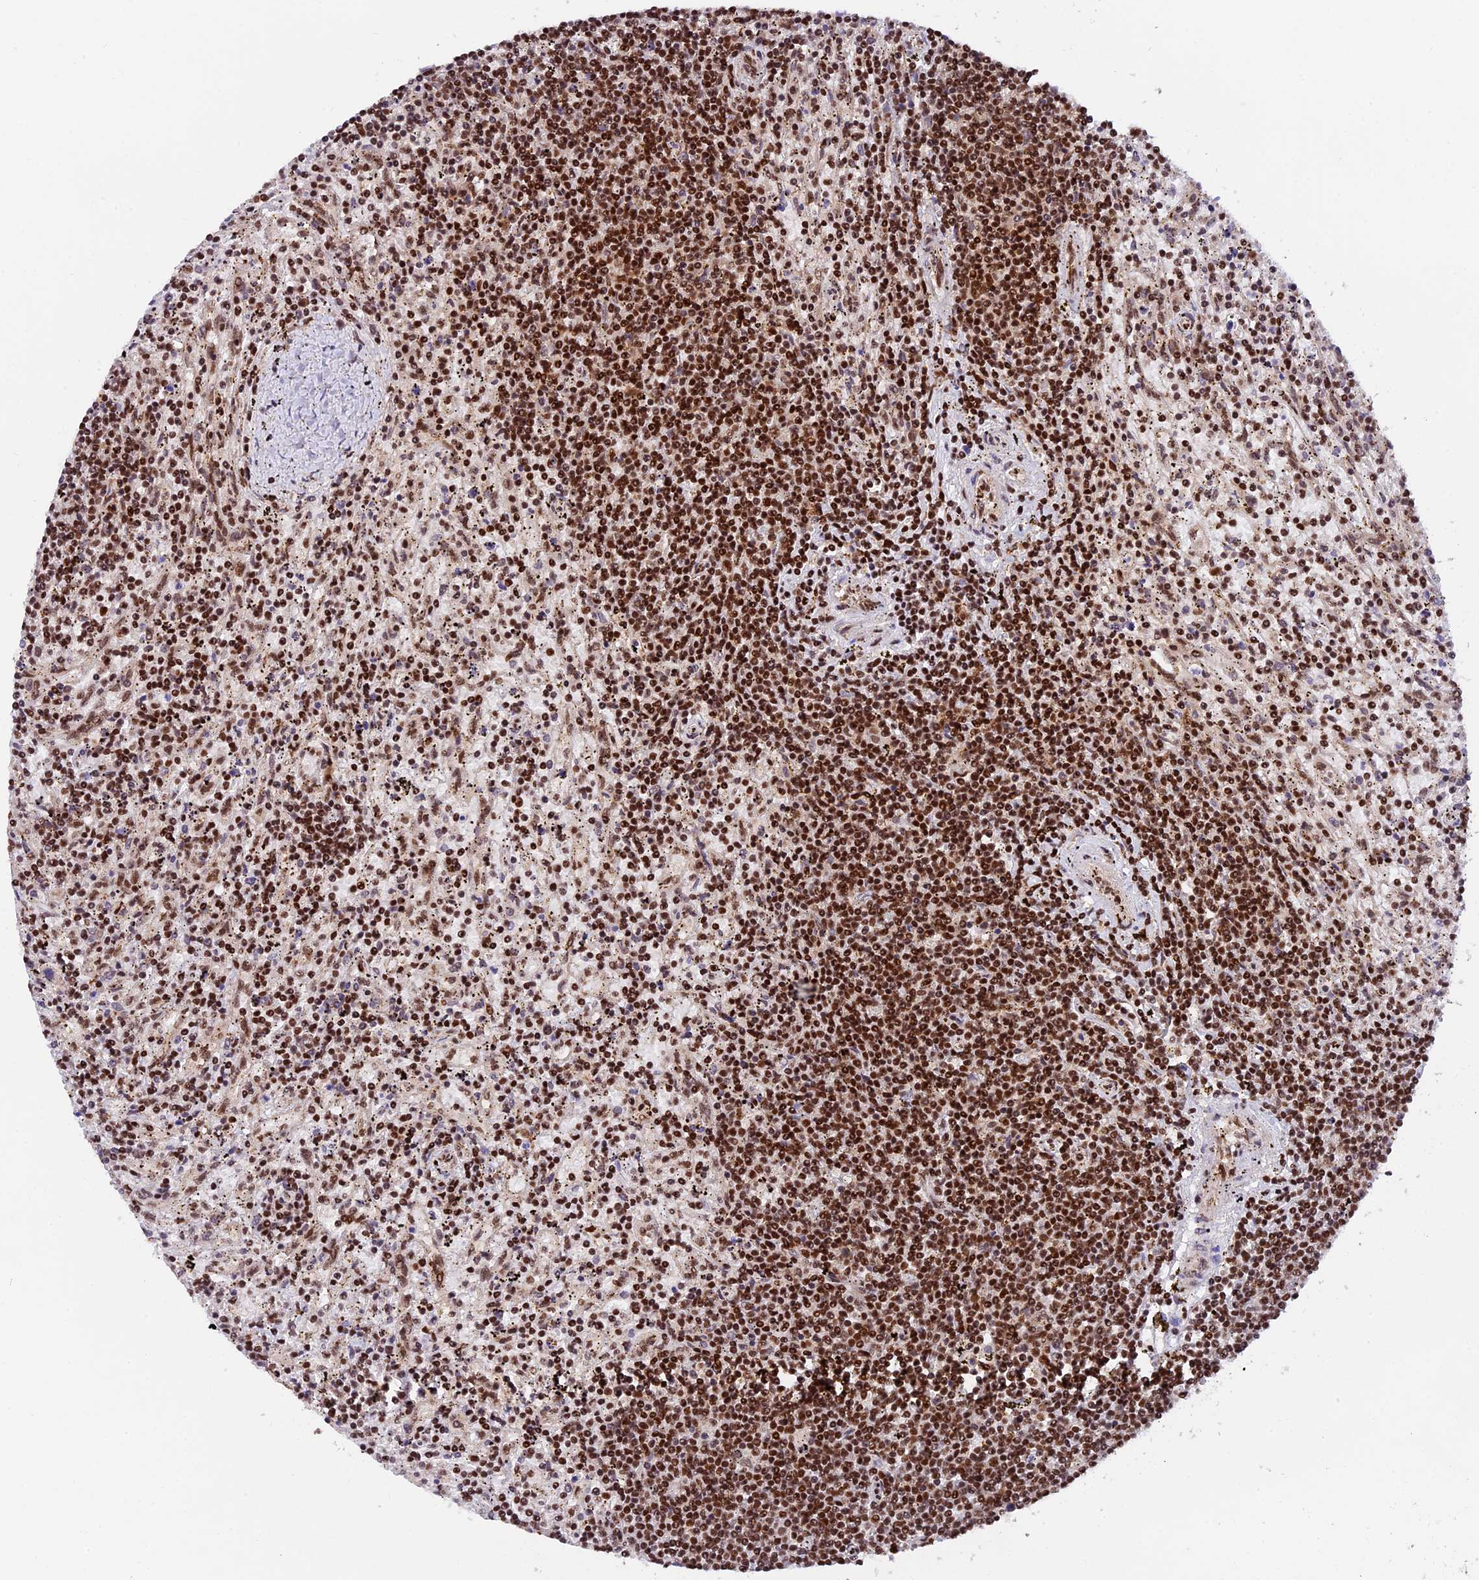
{"staining": {"intensity": "strong", "quantity": "25%-75%", "location": "nuclear"}, "tissue": "lymphoma", "cell_type": "Tumor cells", "image_type": "cancer", "snomed": [{"axis": "morphology", "description": "Malignant lymphoma, non-Hodgkin's type, Low grade"}, {"axis": "topography", "description": "Spleen"}], "caption": "Malignant lymphoma, non-Hodgkin's type (low-grade) stained with a protein marker shows strong staining in tumor cells.", "gene": "RAMAC", "patient": {"sex": "male", "age": 76}}